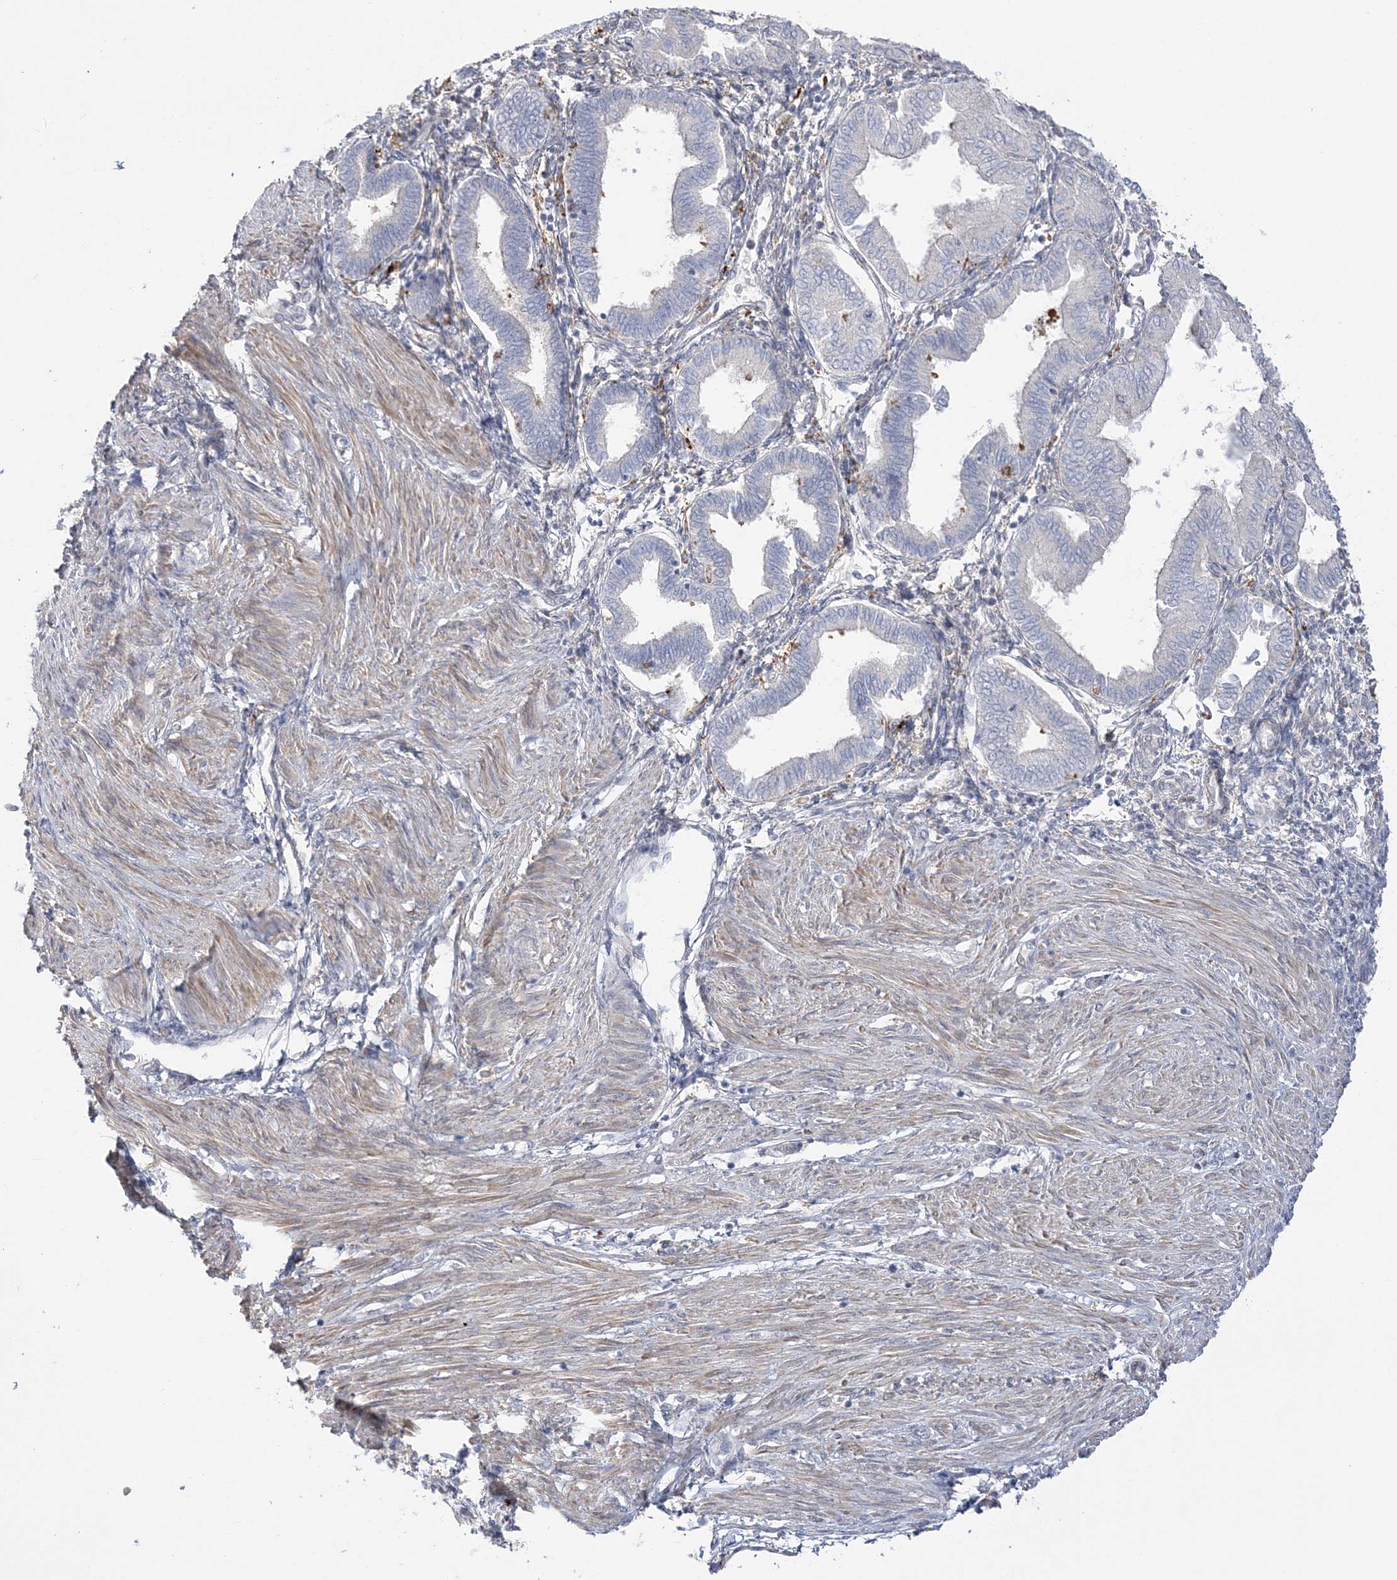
{"staining": {"intensity": "negative", "quantity": "none", "location": "none"}, "tissue": "endometrium", "cell_type": "Cells in endometrial stroma", "image_type": "normal", "snomed": [{"axis": "morphology", "description": "Normal tissue, NOS"}, {"axis": "topography", "description": "Endometrium"}], "caption": "Immunohistochemistry (IHC) photomicrograph of normal endometrium: human endometrium stained with DAB (3,3'-diaminobenzidine) shows no significant protein staining in cells in endometrial stroma. Brightfield microscopy of immunohistochemistry stained with DAB (brown) and hematoxylin (blue), captured at high magnification.", "gene": "HAAO", "patient": {"sex": "female", "age": 53}}